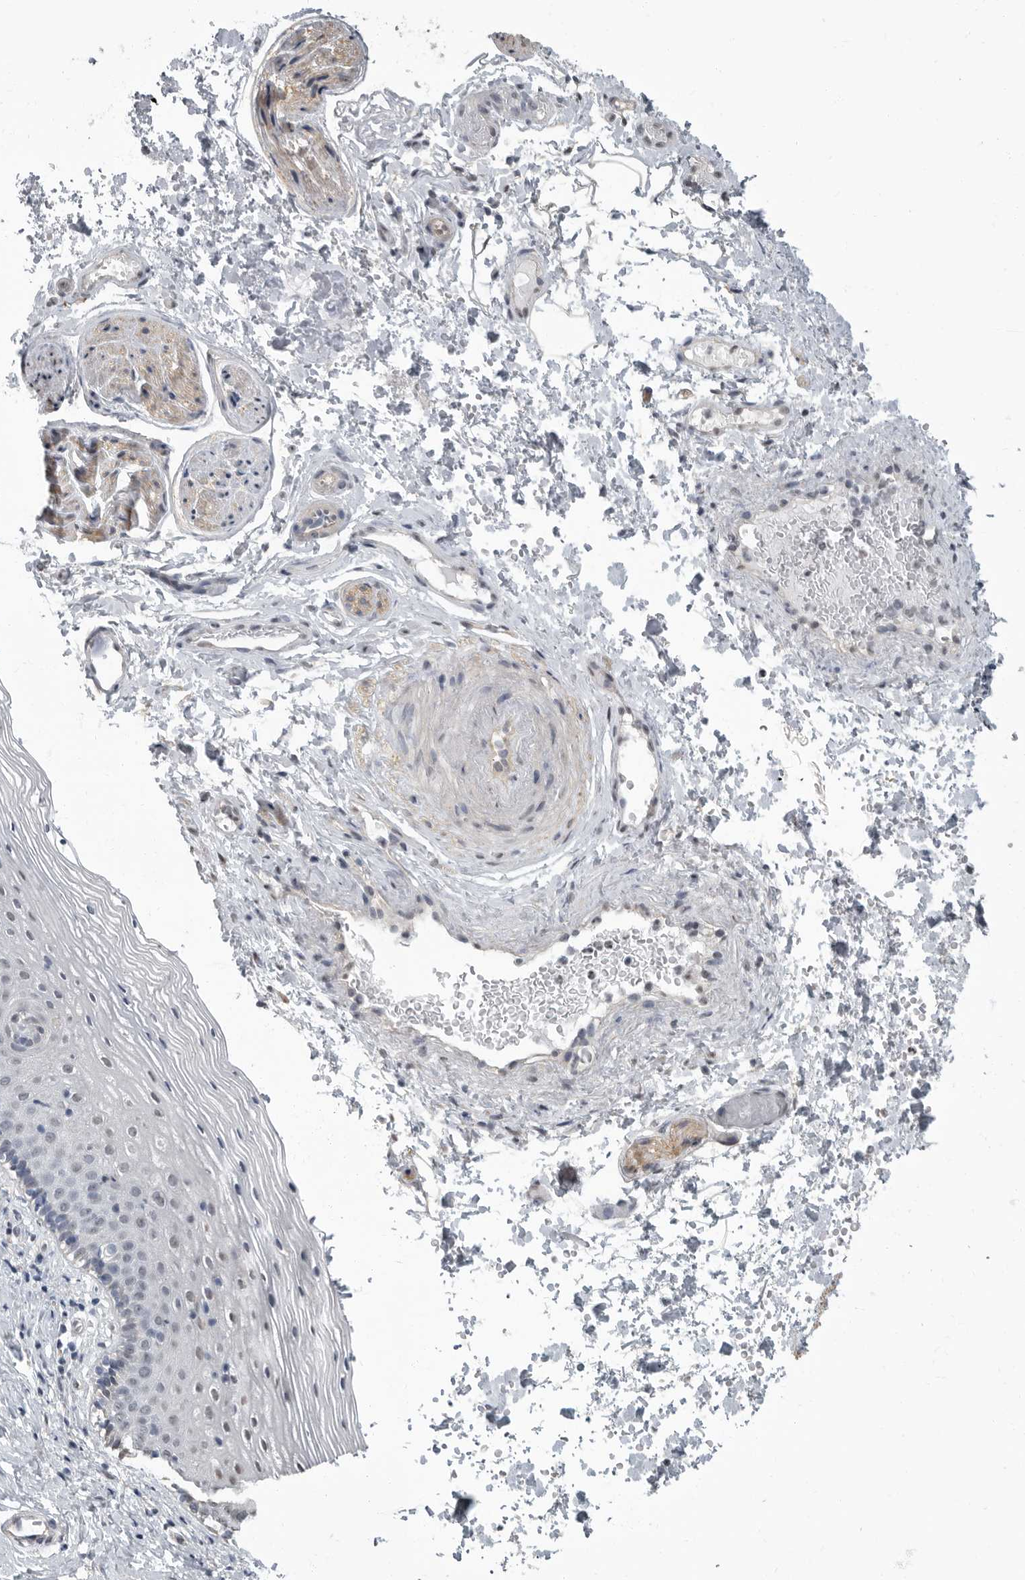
{"staining": {"intensity": "negative", "quantity": "none", "location": "none"}, "tissue": "vagina", "cell_type": "Squamous epithelial cells", "image_type": "normal", "snomed": [{"axis": "morphology", "description": "Normal tissue, NOS"}, {"axis": "topography", "description": "Vagina"}], "caption": "Squamous epithelial cells show no significant protein positivity in unremarkable vagina. Nuclei are stained in blue.", "gene": "ARHGEF10", "patient": {"sex": "female", "age": 32}}